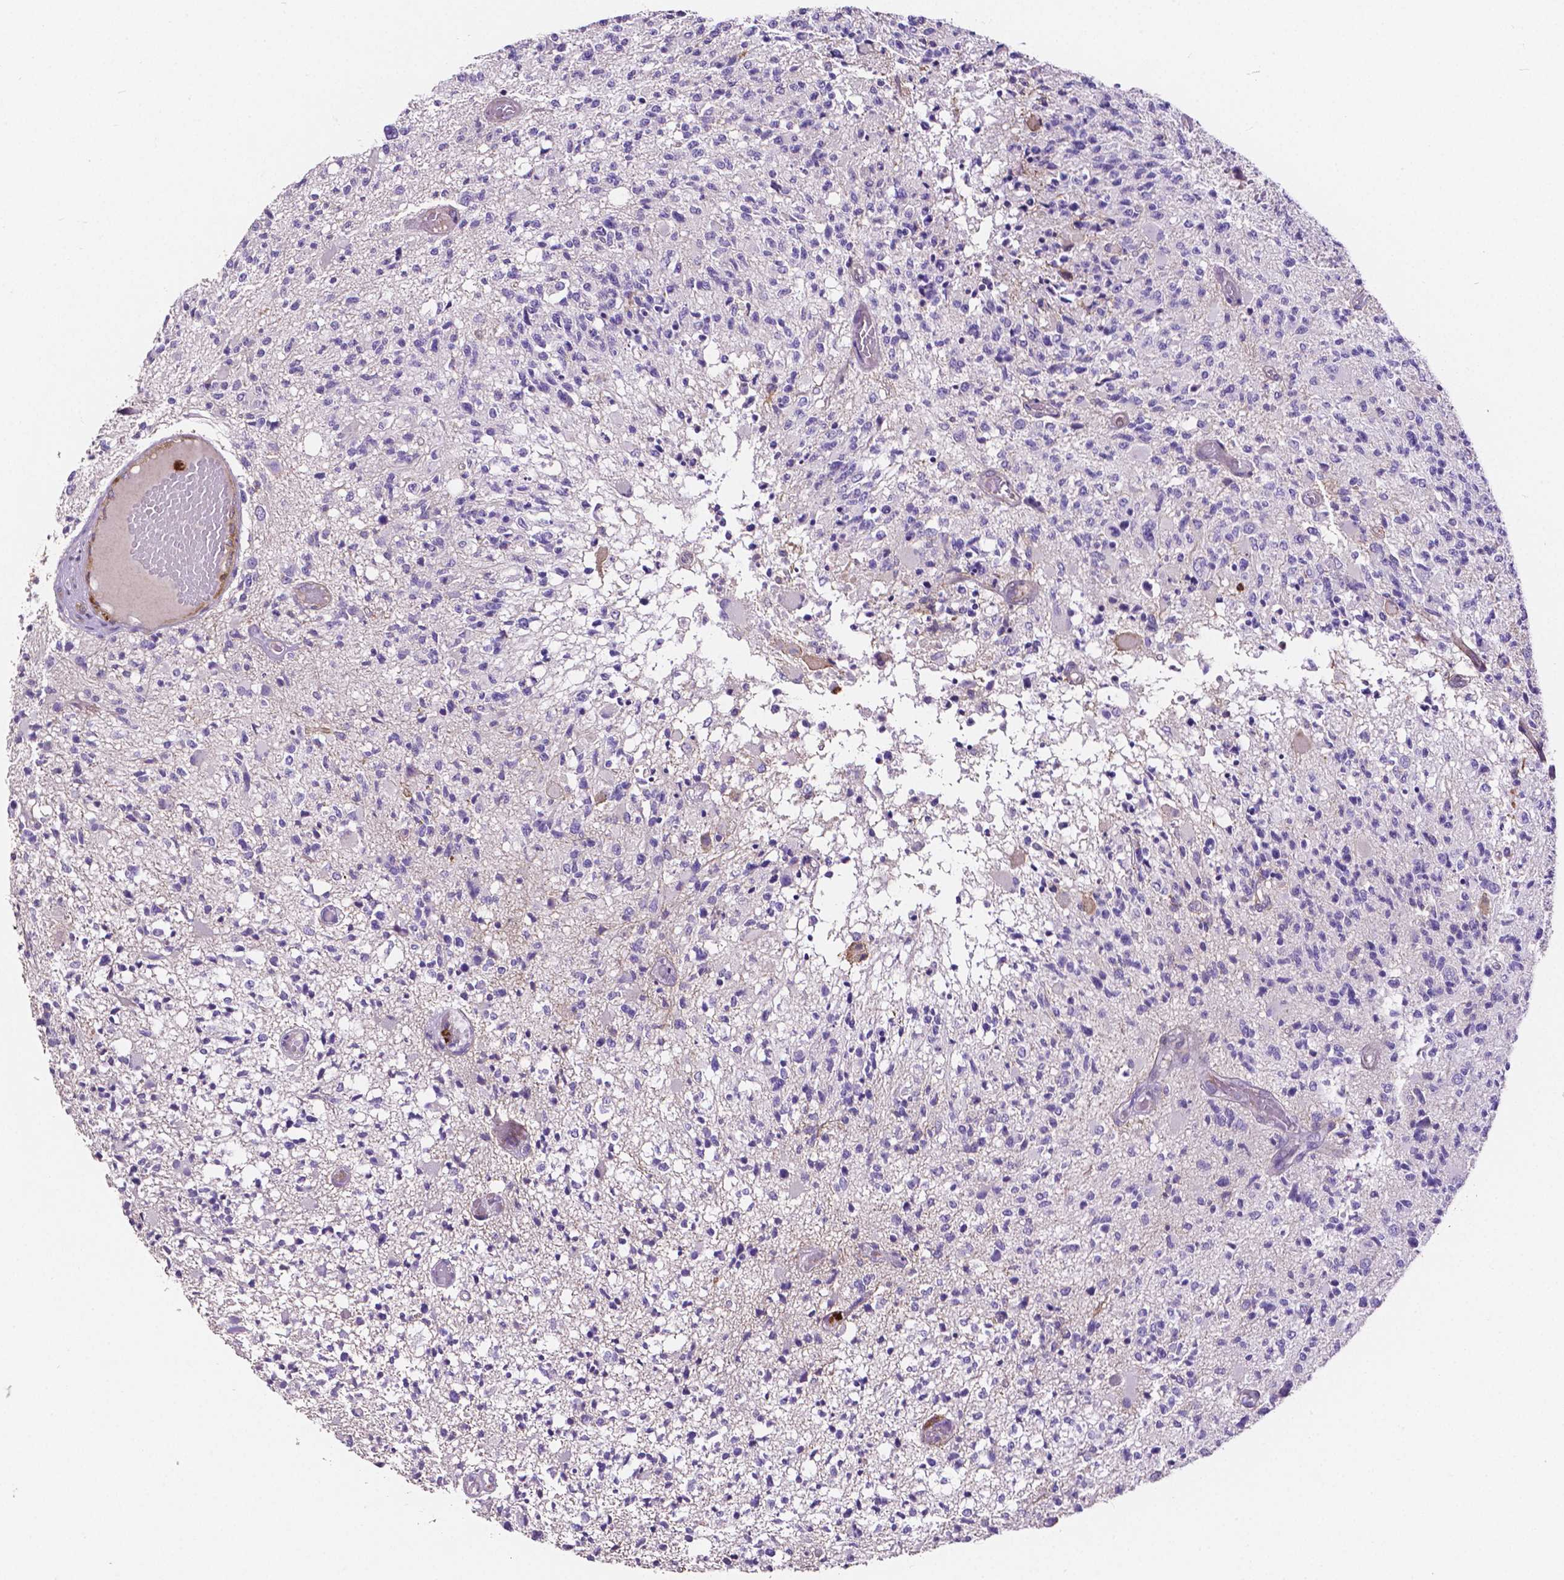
{"staining": {"intensity": "negative", "quantity": "none", "location": "none"}, "tissue": "glioma", "cell_type": "Tumor cells", "image_type": "cancer", "snomed": [{"axis": "morphology", "description": "Glioma, malignant, High grade"}, {"axis": "topography", "description": "Brain"}], "caption": "Glioma was stained to show a protein in brown. There is no significant positivity in tumor cells.", "gene": "MMP9", "patient": {"sex": "female", "age": 63}}